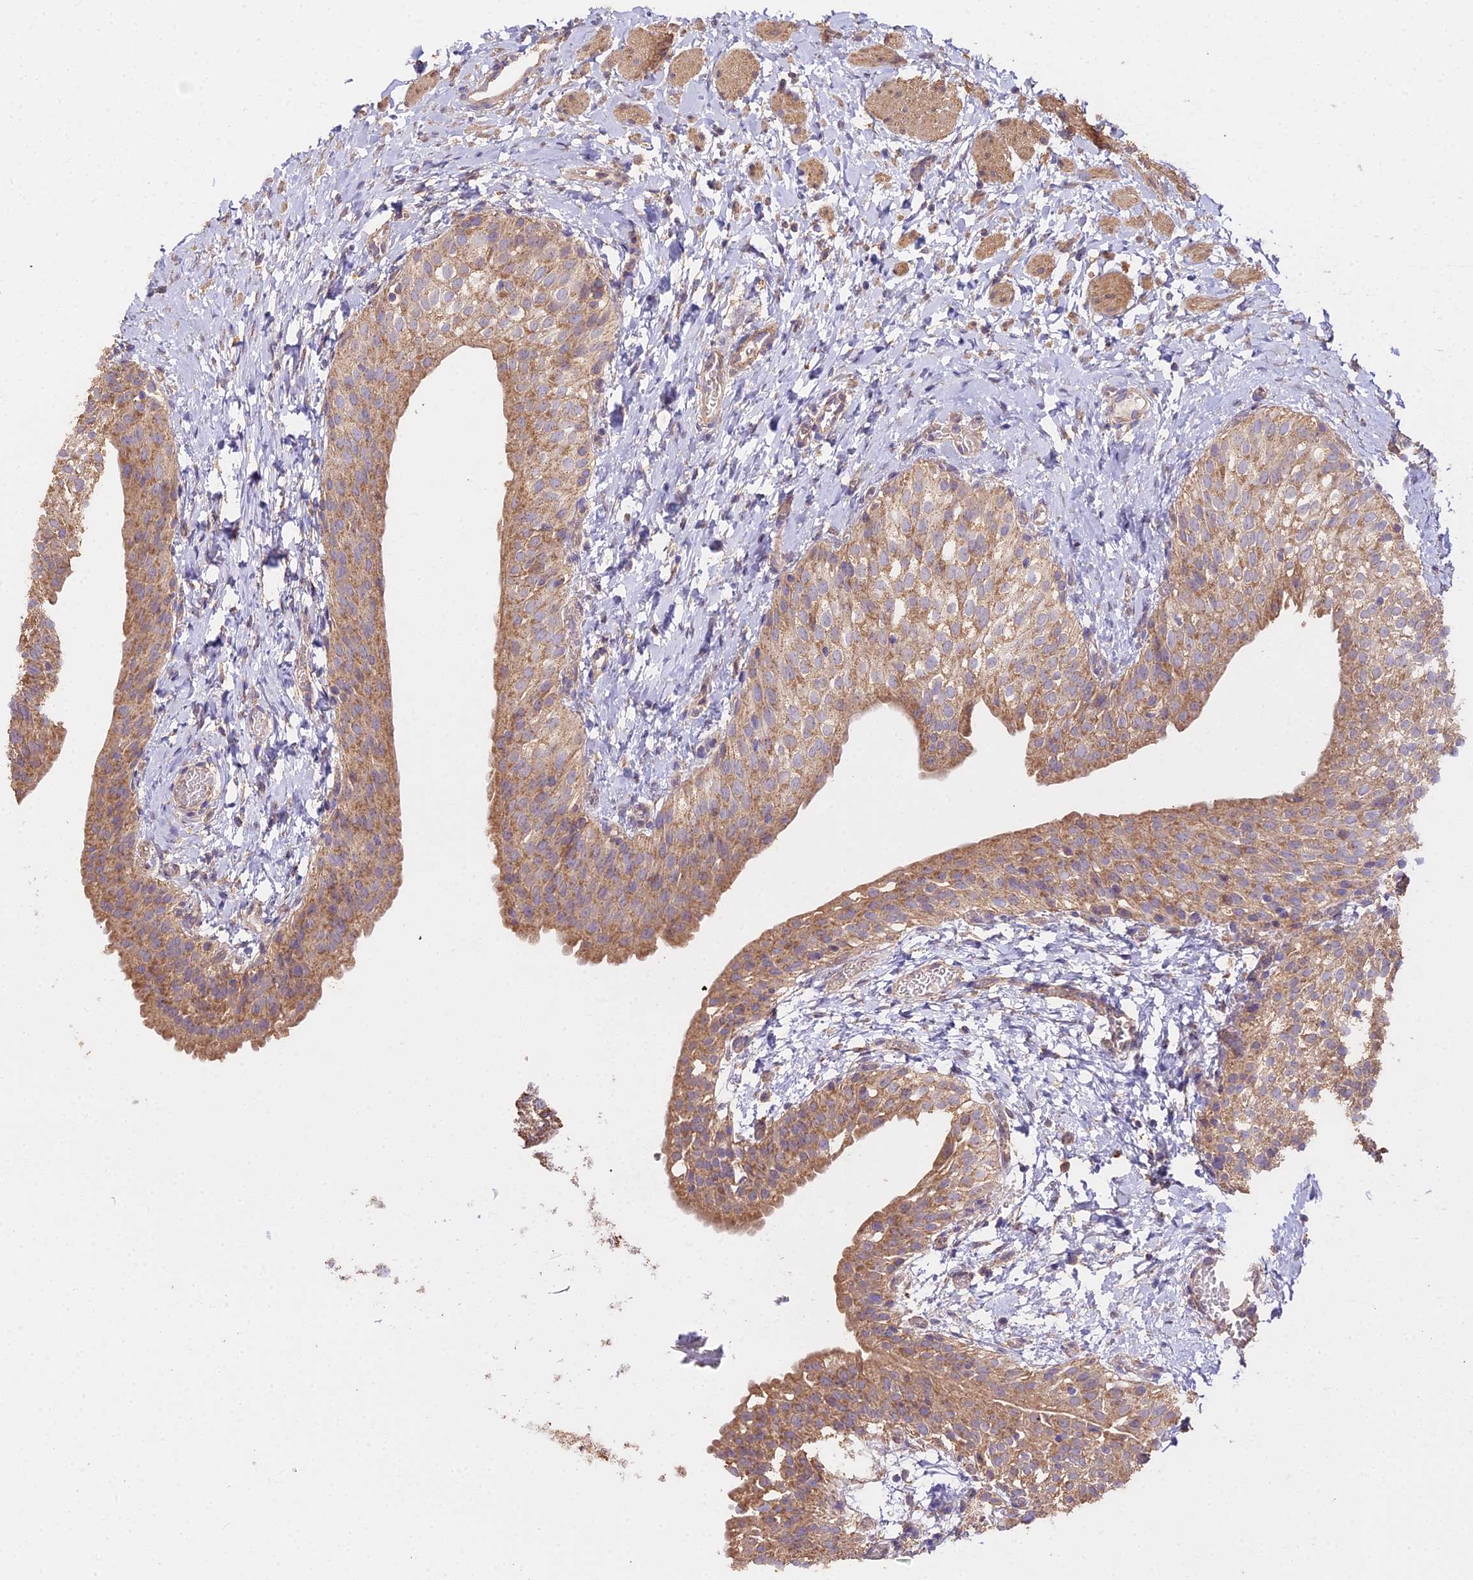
{"staining": {"intensity": "moderate", "quantity": ">75%", "location": "cytoplasmic/membranous"}, "tissue": "urinary bladder", "cell_type": "Urothelial cells", "image_type": "normal", "snomed": [{"axis": "morphology", "description": "Normal tissue, NOS"}, {"axis": "topography", "description": "Urinary bladder"}], "caption": "This is an image of IHC staining of normal urinary bladder, which shows moderate positivity in the cytoplasmic/membranous of urothelial cells.", "gene": "METTL13", "patient": {"sex": "male", "age": 1}}